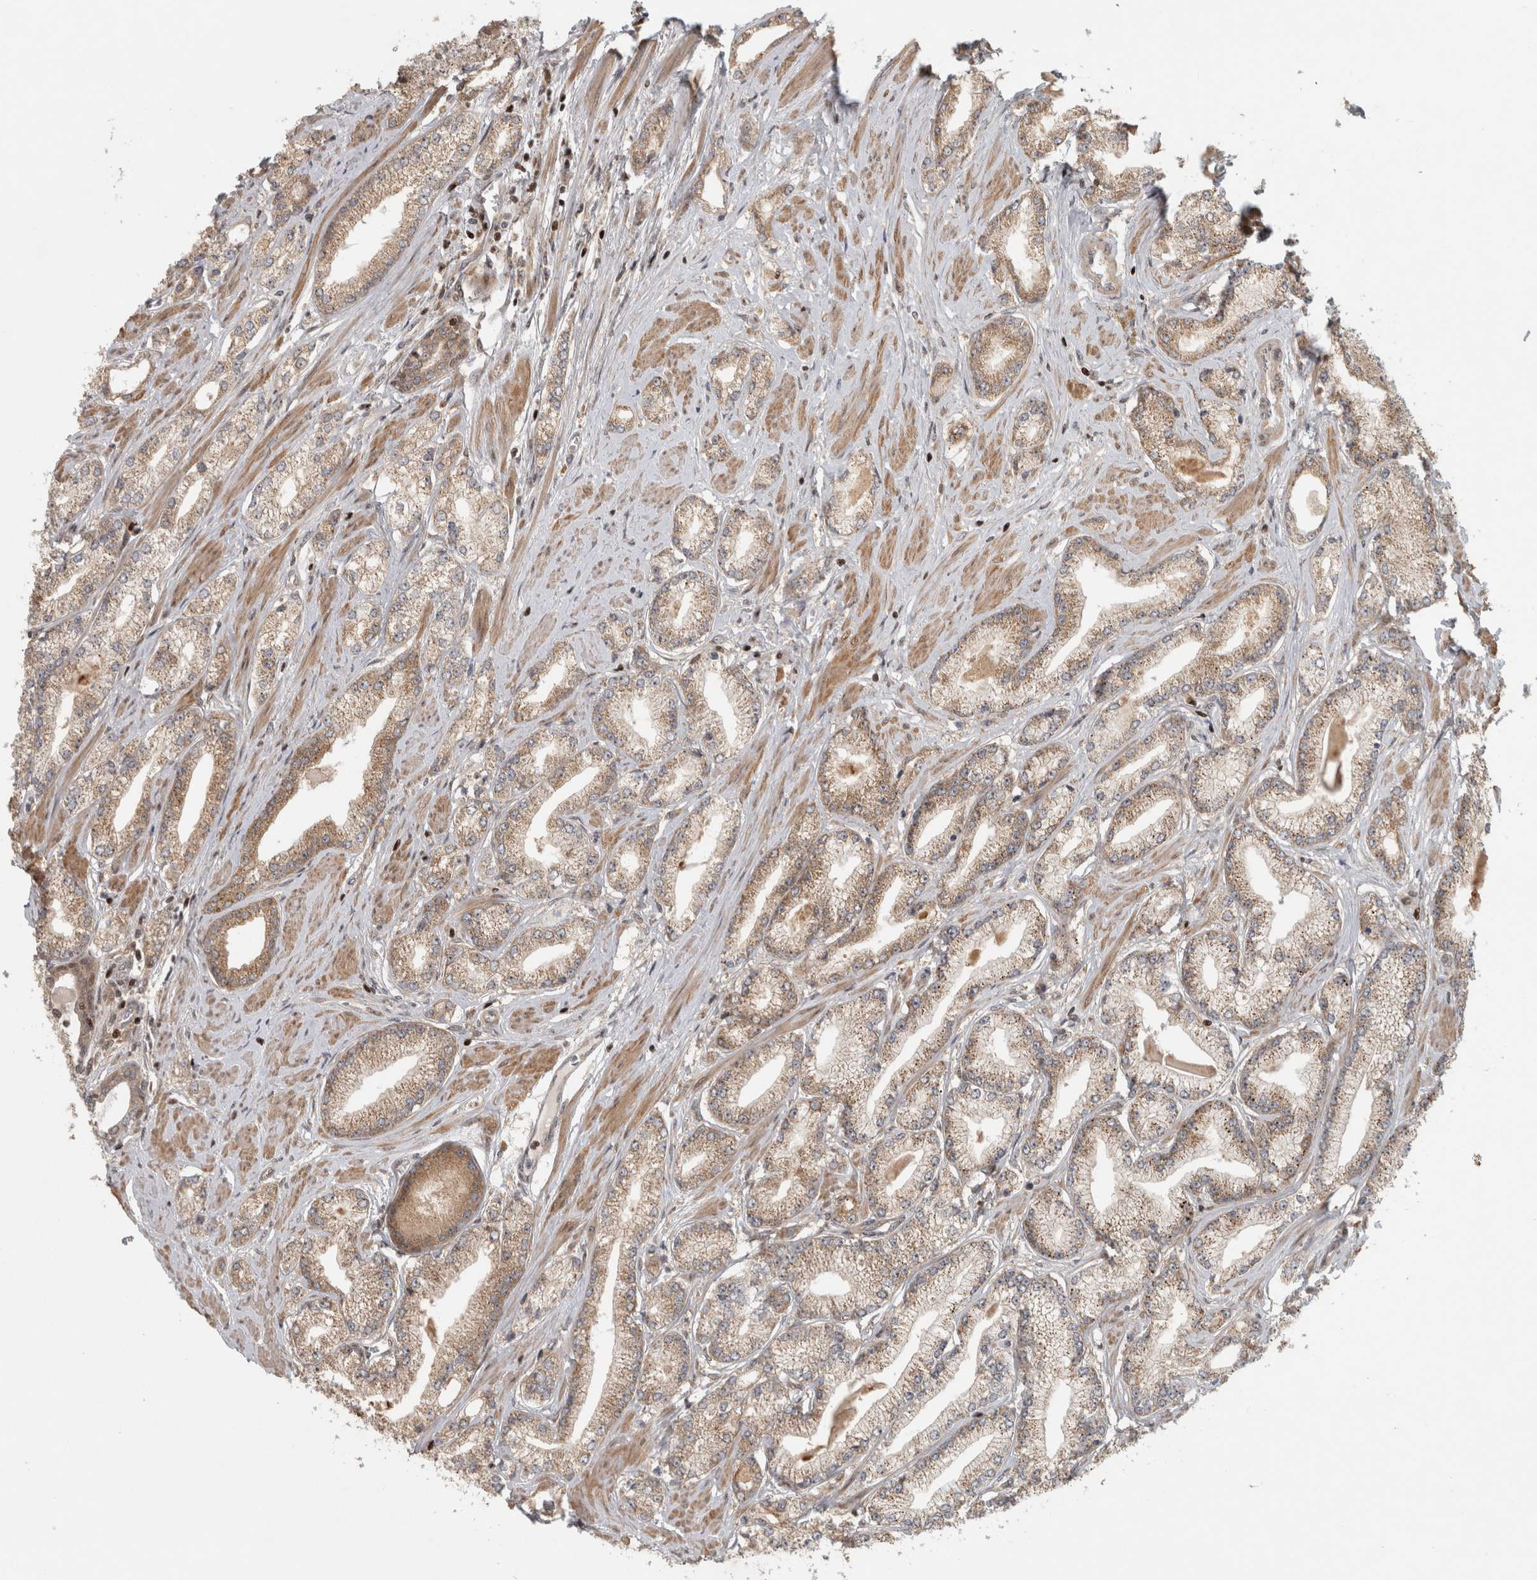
{"staining": {"intensity": "weak", "quantity": ">75%", "location": "cytoplasmic/membranous"}, "tissue": "prostate cancer", "cell_type": "Tumor cells", "image_type": "cancer", "snomed": [{"axis": "morphology", "description": "Adenocarcinoma, Low grade"}, {"axis": "topography", "description": "Prostate"}], "caption": "Immunohistochemical staining of prostate cancer reveals weak cytoplasmic/membranous protein staining in about >75% of tumor cells. The protein of interest is stained brown, and the nuclei are stained in blue (DAB (3,3'-diaminobenzidine) IHC with brightfield microscopy, high magnification).", "gene": "KDM8", "patient": {"sex": "male", "age": 62}}